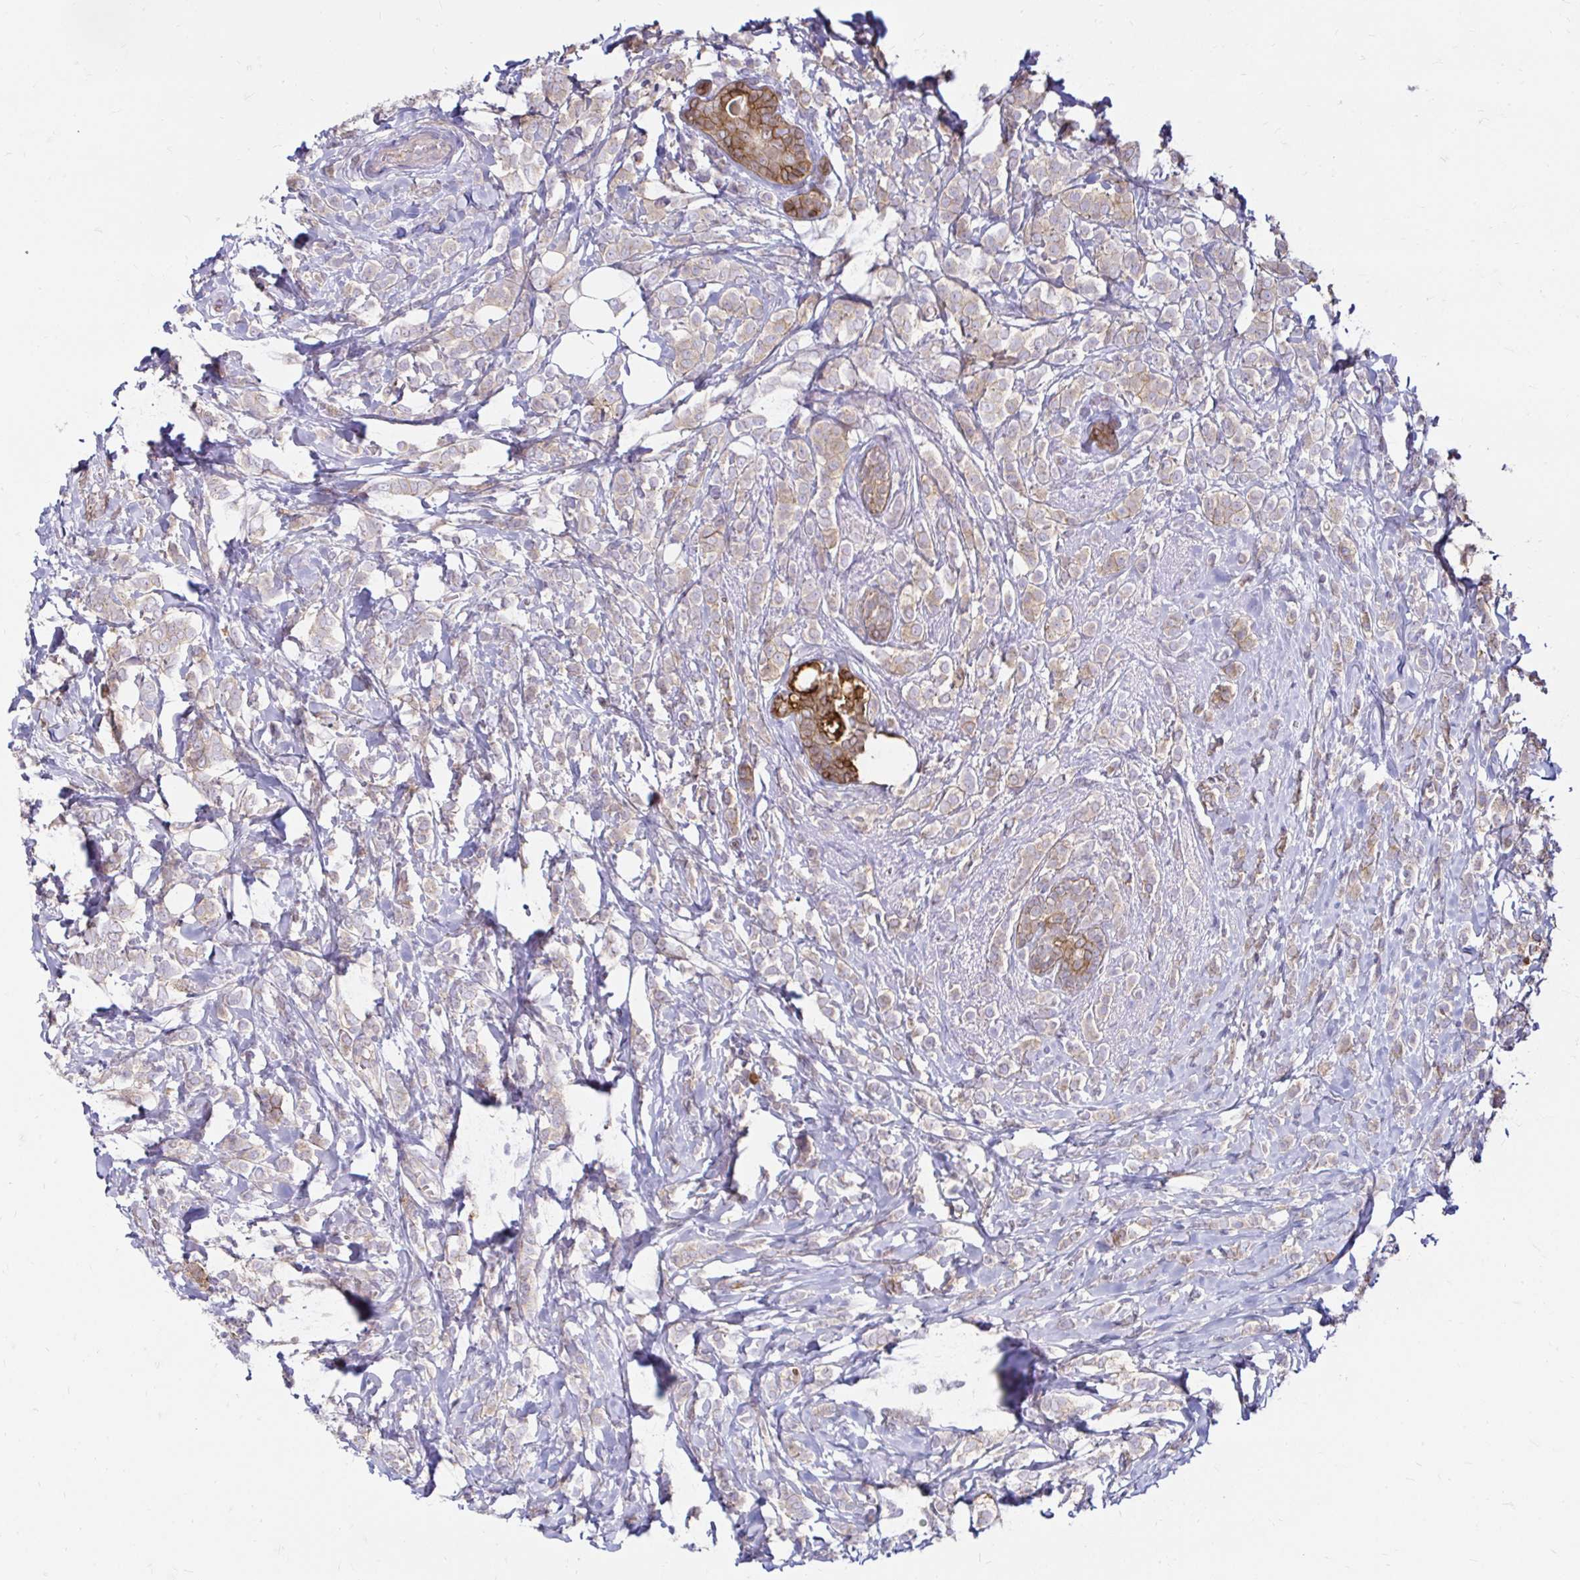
{"staining": {"intensity": "negative", "quantity": "none", "location": "none"}, "tissue": "breast cancer", "cell_type": "Tumor cells", "image_type": "cancer", "snomed": [{"axis": "morphology", "description": "Lobular carcinoma"}, {"axis": "topography", "description": "Breast"}], "caption": "DAB (3,3'-diaminobenzidine) immunohistochemical staining of human breast cancer (lobular carcinoma) demonstrates no significant expression in tumor cells.", "gene": "ITGA2", "patient": {"sex": "female", "age": 49}}